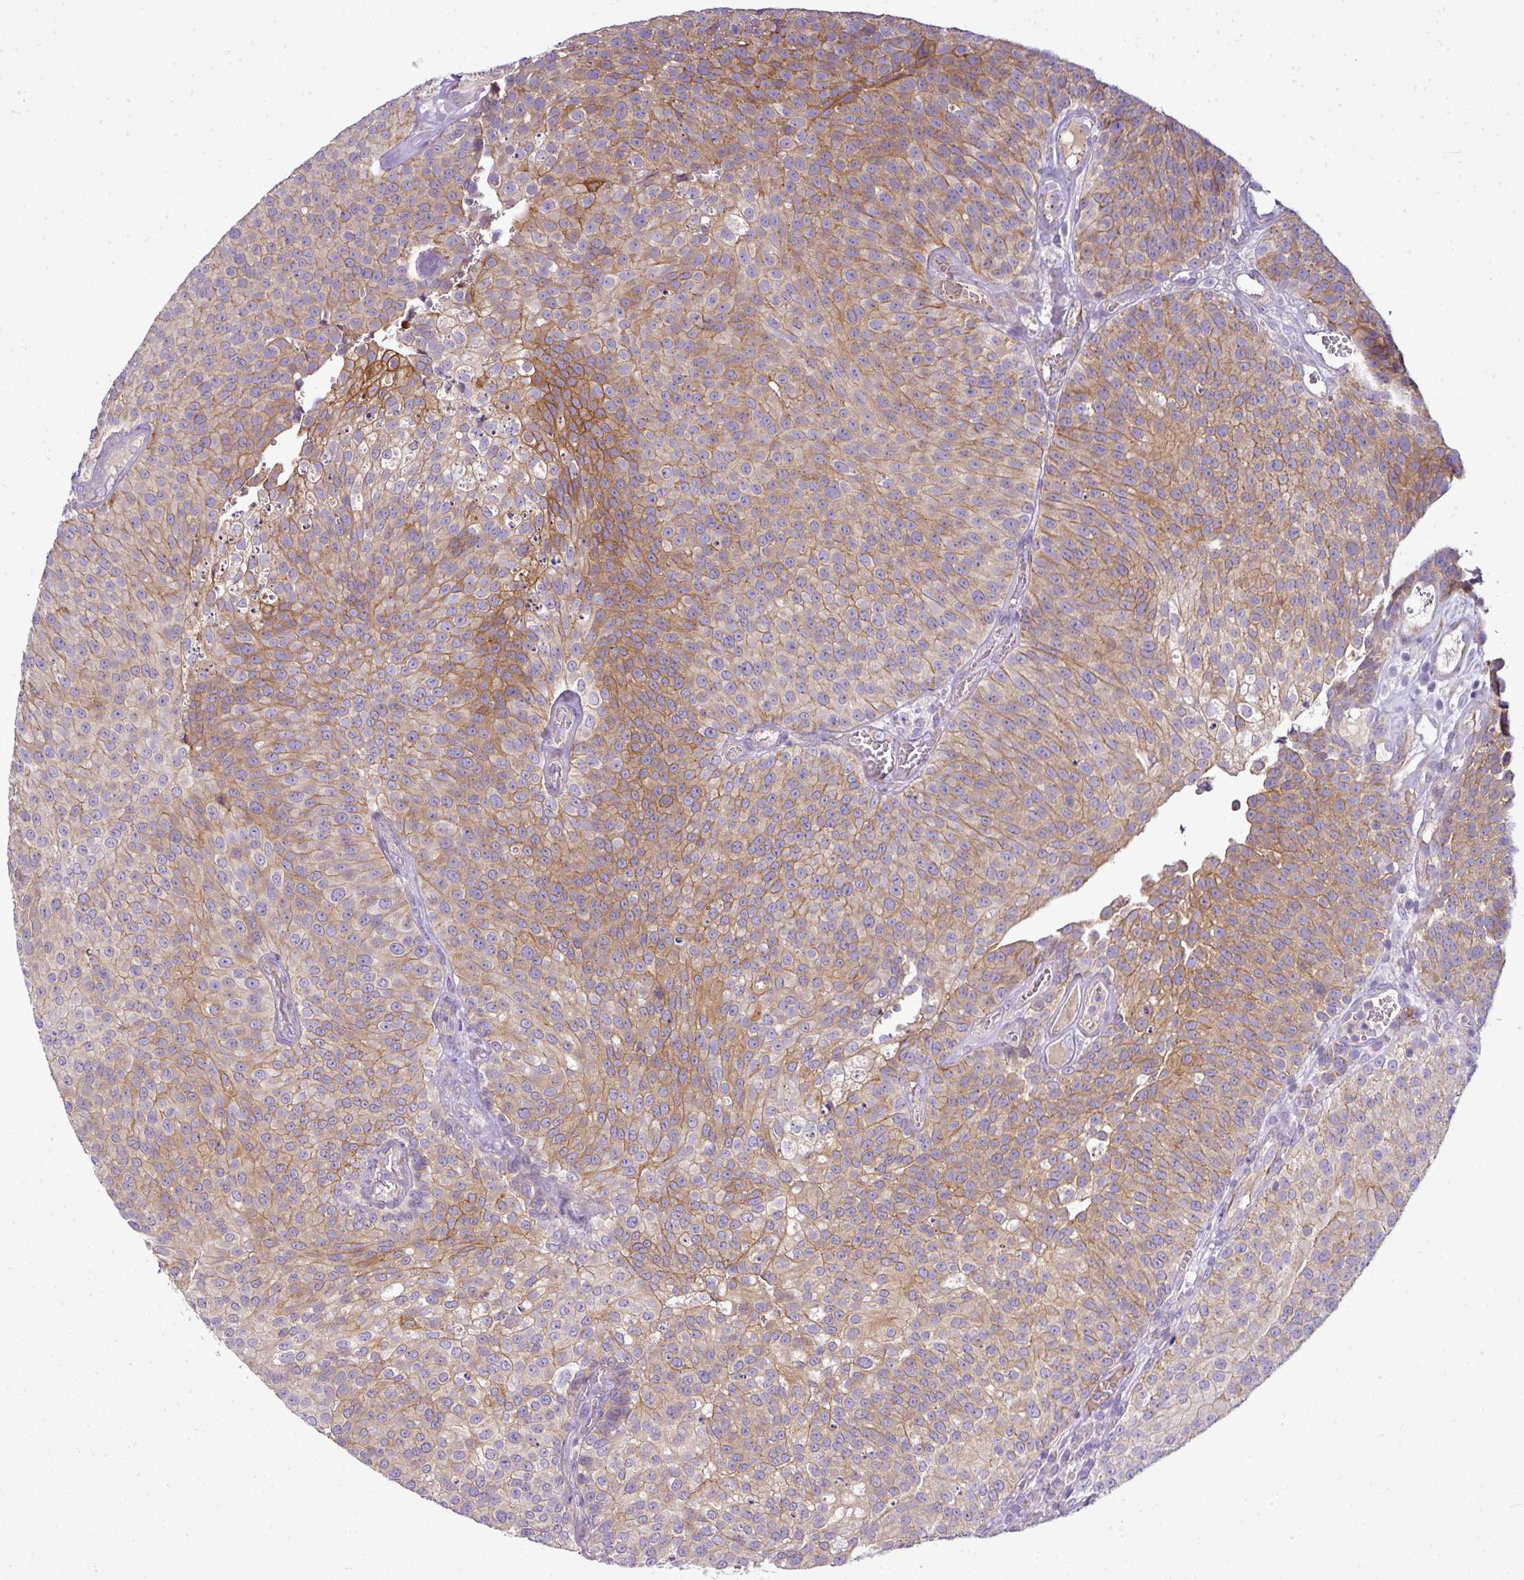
{"staining": {"intensity": "moderate", "quantity": "25%-75%", "location": "cytoplasmic/membranous"}, "tissue": "urothelial cancer", "cell_type": "Tumor cells", "image_type": "cancer", "snomed": [{"axis": "morphology", "description": "Urothelial carcinoma, Low grade"}, {"axis": "topography", "description": "Urinary bladder"}], "caption": "There is medium levels of moderate cytoplasmic/membranous expression in tumor cells of urothelial carcinoma (low-grade), as demonstrated by immunohistochemical staining (brown color).", "gene": "GAN", "patient": {"sex": "female", "age": 79}}